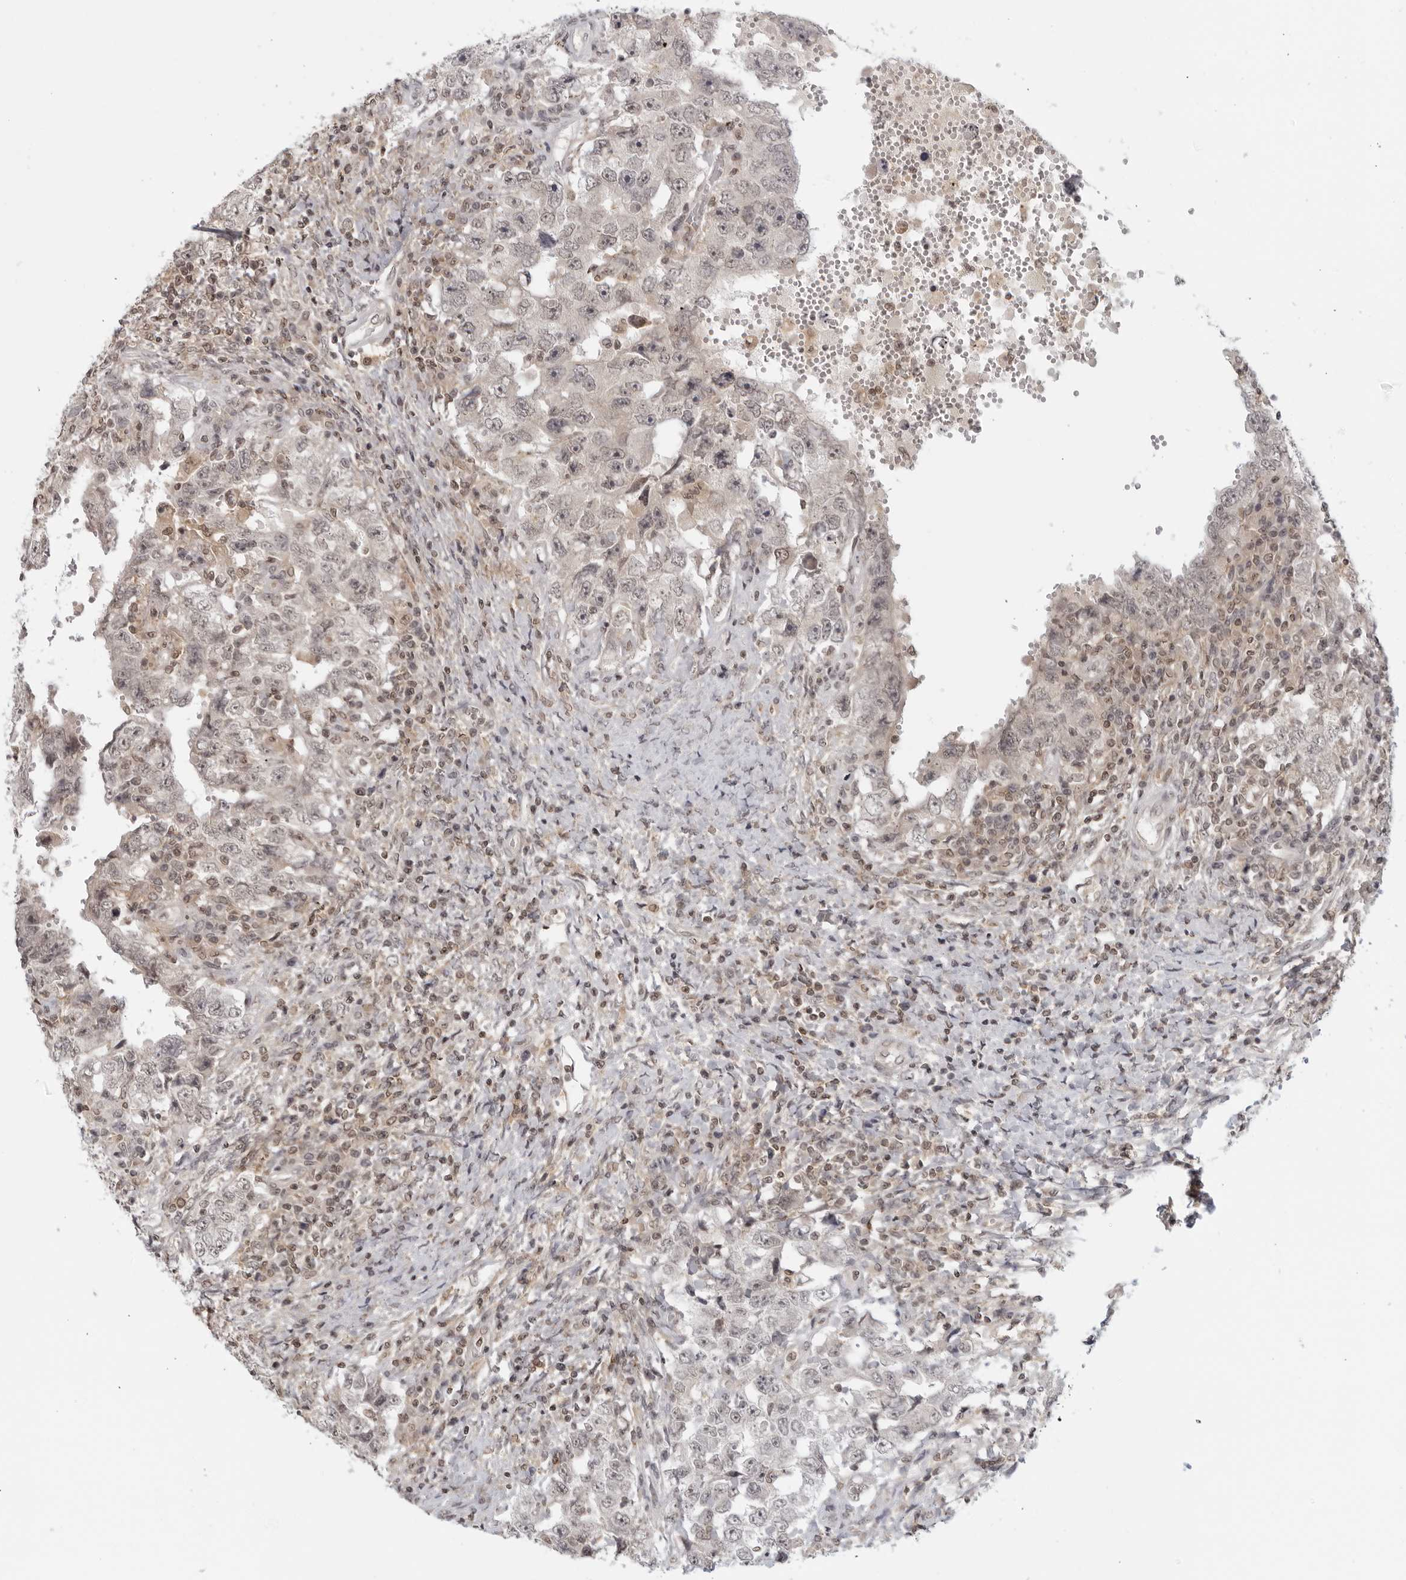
{"staining": {"intensity": "weak", "quantity": "<25%", "location": "nuclear"}, "tissue": "testis cancer", "cell_type": "Tumor cells", "image_type": "cancer", "snomed": [{"axis": "morphology", "description": "Carcinoma, Embryonal, NOS"}, {"axis": "topography", "description": "Testis"}], "caption": "An IHC micrograph of testis embryonal carcinoma is shown. There is no staining in tumor cells of testis embryonal carcinoma. Nuclei are stained in blue.", "gene": "CC2D1B", "patient": {"sex": "male", "age": 26}}